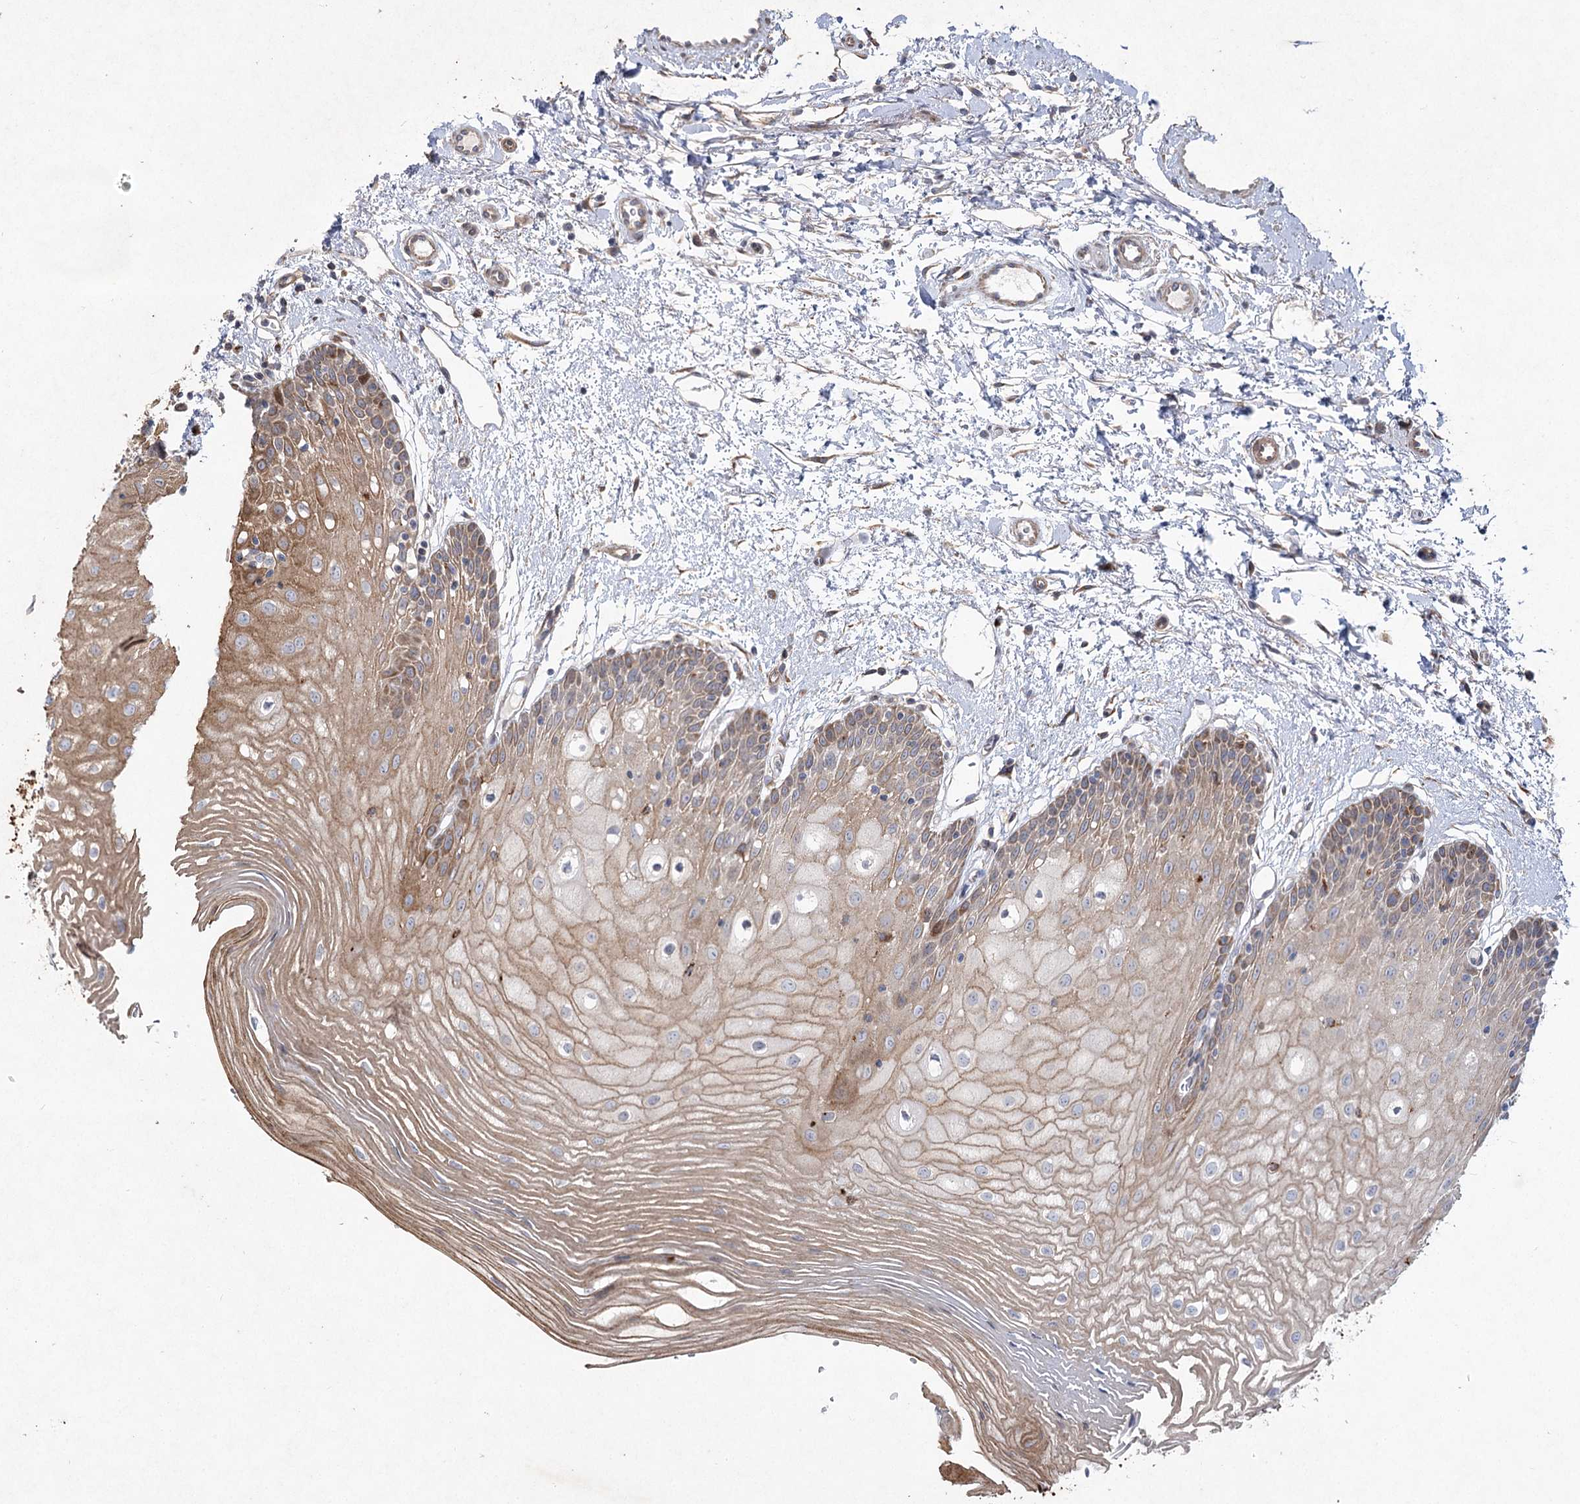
{"staining": {"intensity": "moderate", "quantity": ">75%", "location": "cytoplasmic/membranous"}, "tissue": "oral mucosa", "cell_type": "Squamous epithelial cells", "image_type": "normal", "snomed": [{"axis": "morphology", "description": "Normal tissue, NOS"}, {"axis": "topography", "description": "Oral tissue"}, {"axis": "topography", "description": "Tounge, NOS"}], "caption": "A medium amount of moderate cytoplasmic/membranous staining is appreciated in approximately >75% of squamous epithelial cells in normal oral mucosa. (IHC, brightfield microscopy, high magnification).", "gene": "SH3BP5L", "patient": {"sex": "female", "age": 73}}